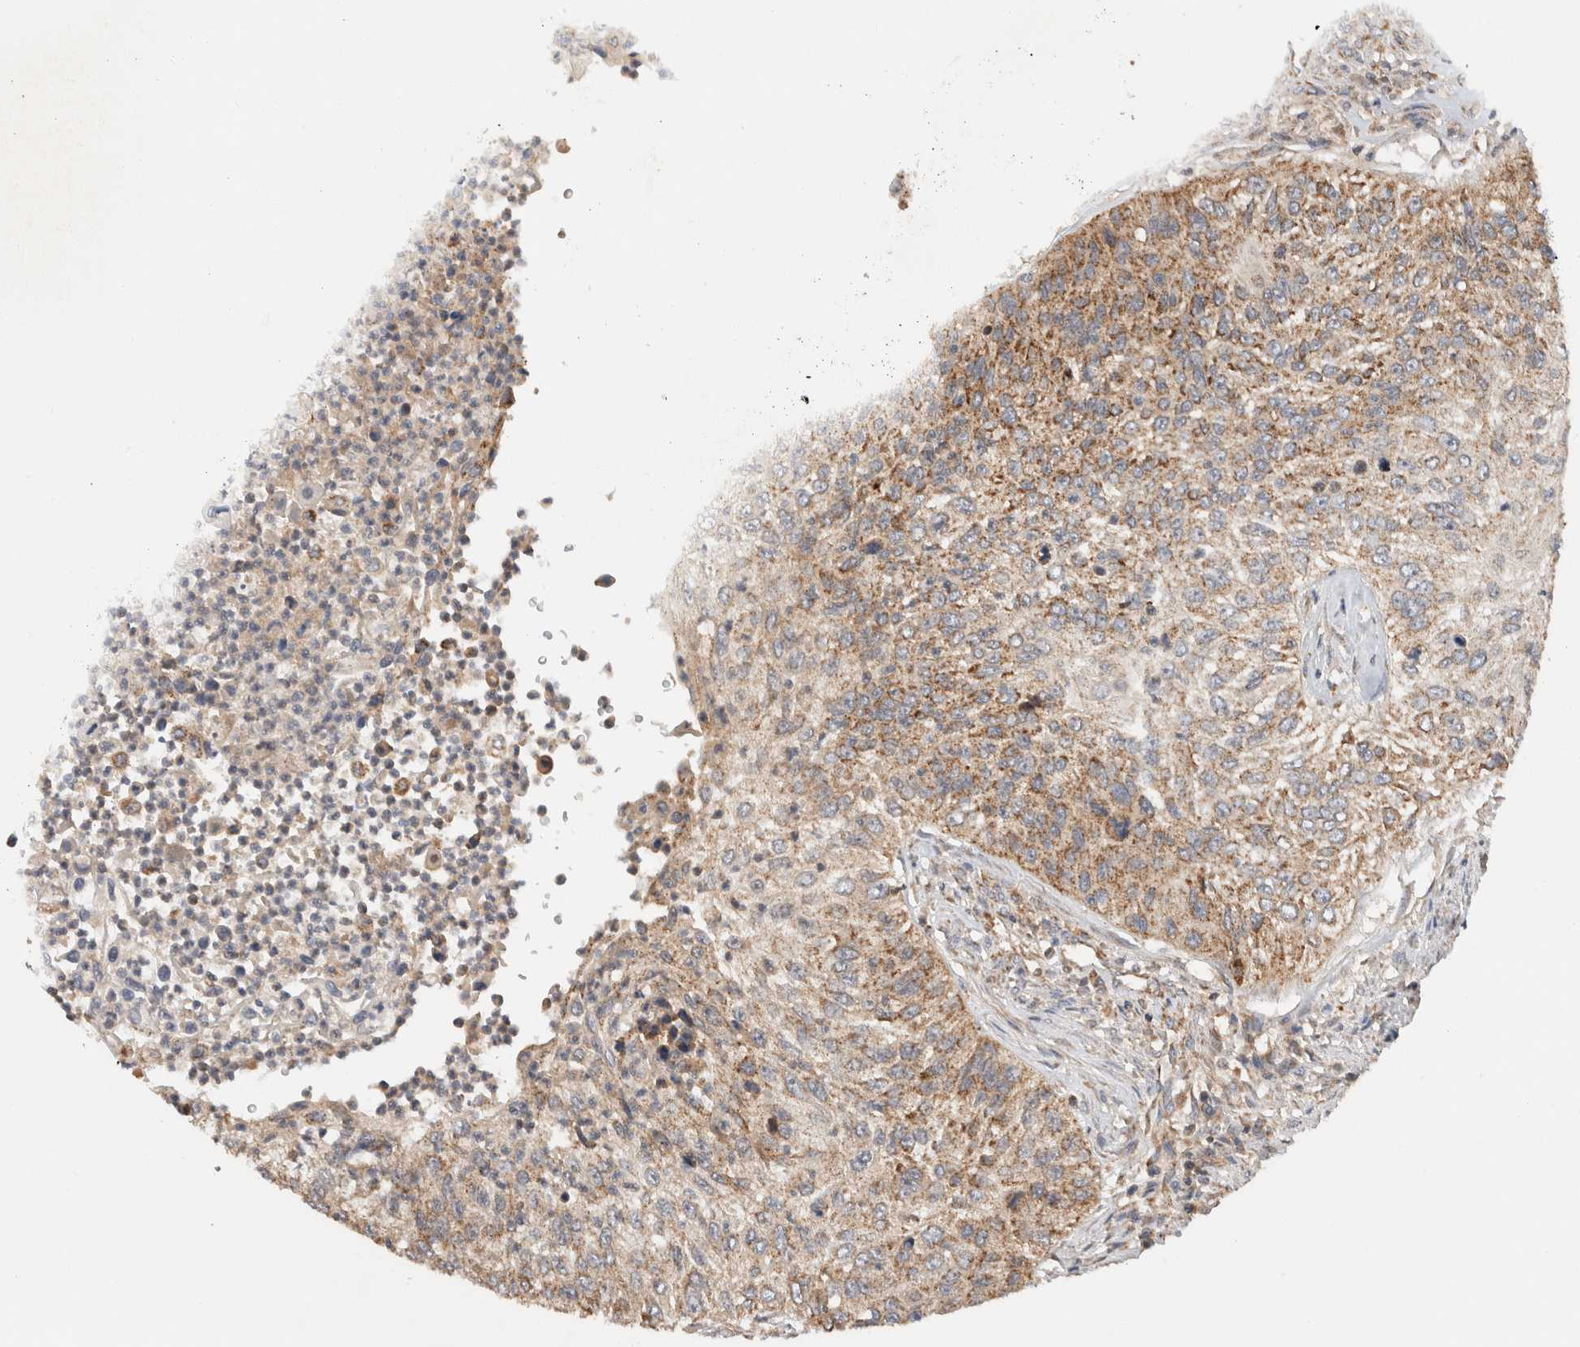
{"staining": {"intensity": "moderate", "quantity": ">75%", "location": "cytoplasmic/membranous"}, "tissue": "urothelial cancer", "cell_type": "Tumor cells", "image_type": "cancer", "snomed": [{"axis": "morphology", "description": "Urothelial carcinoma, High grade"}, {"axis": "topography", "description": "Urinary bladder"}], "caption": "Approximately >75% of tumor cells in human urothelial carcinoma (high-grade) demonstrate moderate cytoplasmic/membranous protein positivity as visualized by brown immunohistochemical staining.", "gene": "AMPD1", "patient": {"sex": "female", "age": 60}}